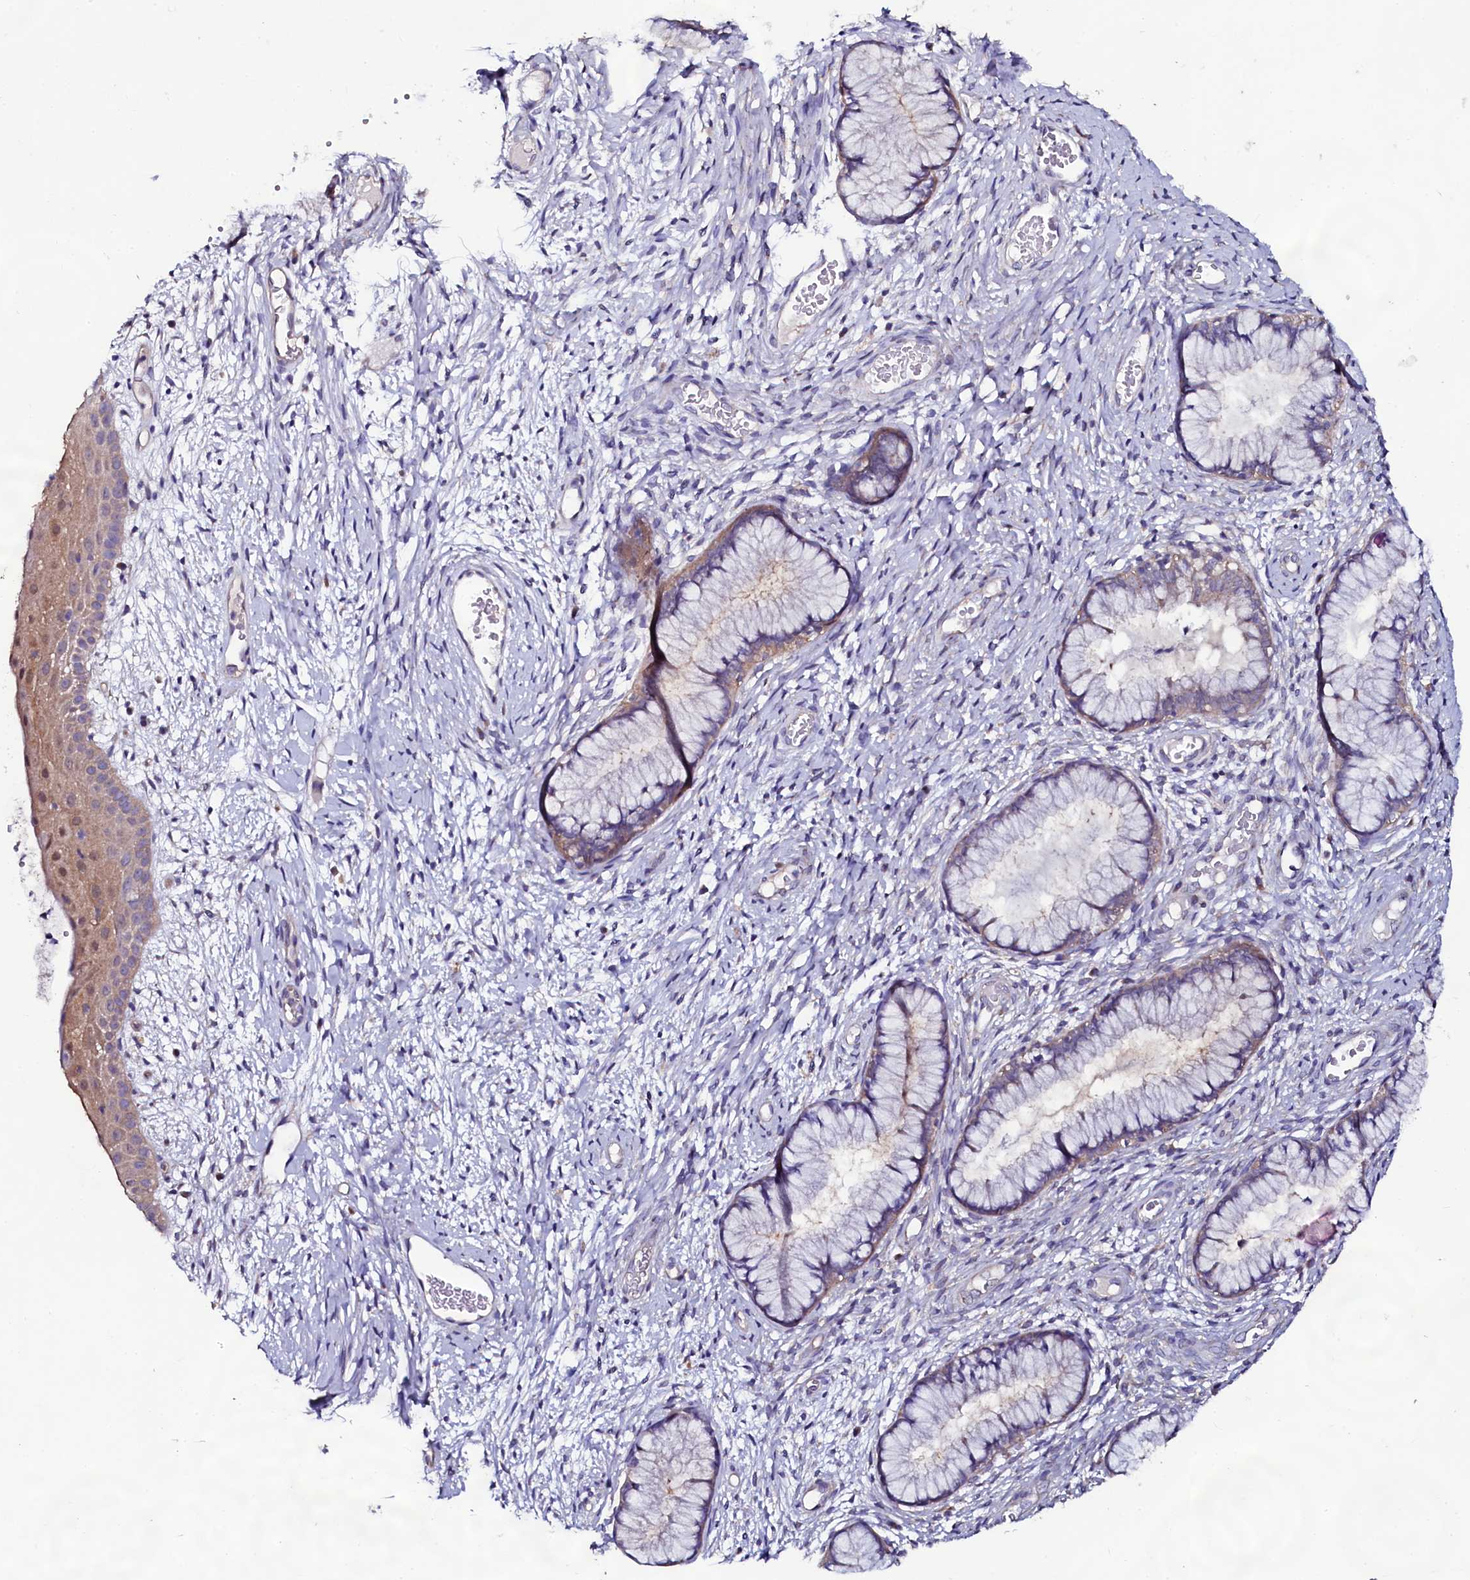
{"staining": {"intensity": "weak", "quantity": "25%-75%", "location": "cytoplasmic/membranous"}, "tissue": "cervix", "cell_type": "Glandular cells", "image_type": "normal", "snomed": [{"axis": "morphology", "description": "Normal tissue, NOS"}, {"axis": "topography", "description": "Cervix"}], "caption": "Glandular cells show low levels of weak cytoplasmic/membranous expression in about 25%-75% of cells in normal human cervix. (IHC, brightfield microscopy, high magnification).", "gene": "USPL1", "patient": {"sex": "female", "age": 42}}